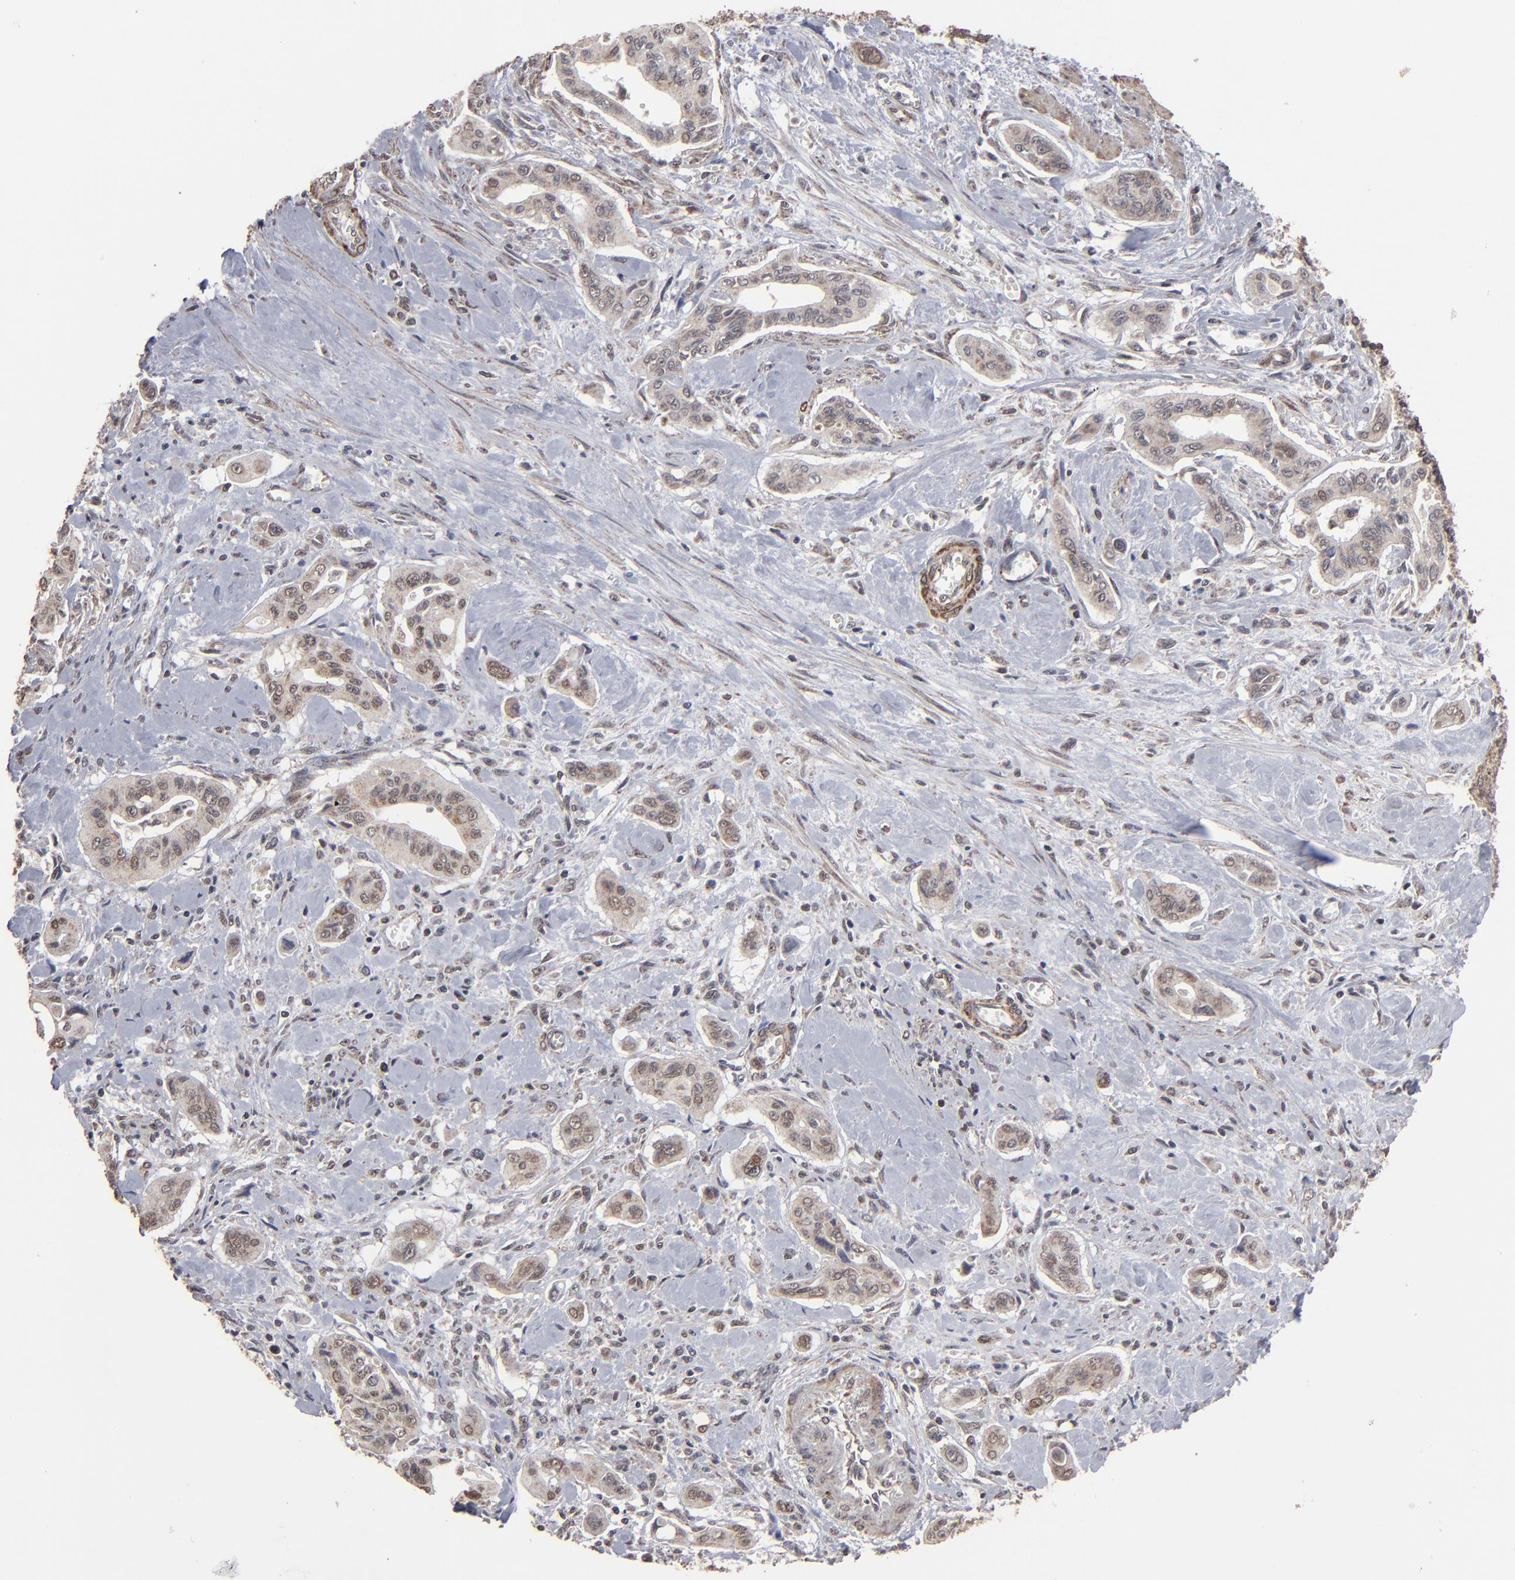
{"staining": {"intensity": "weak", "quantity": ">75%", "location": "cytoplasmic/membranous"}, "tissue": "pancreatic cancer", "cell_type": "Tumor cells", "image_type": "cancer", "snomed": [{"axis": "morphology", "description": "Adenocarcinoma, NOS"}, {"axis": "topography", "description": "Pancreas"}], "caption": "An image of human adenocarcinoma (pancreatic) stained for a protein demonstrates weak cytoplasmic/membranous brown staining in tumor cells.", "gene": "BNIP3", "patient": {"sex": "male", "age": 77}}